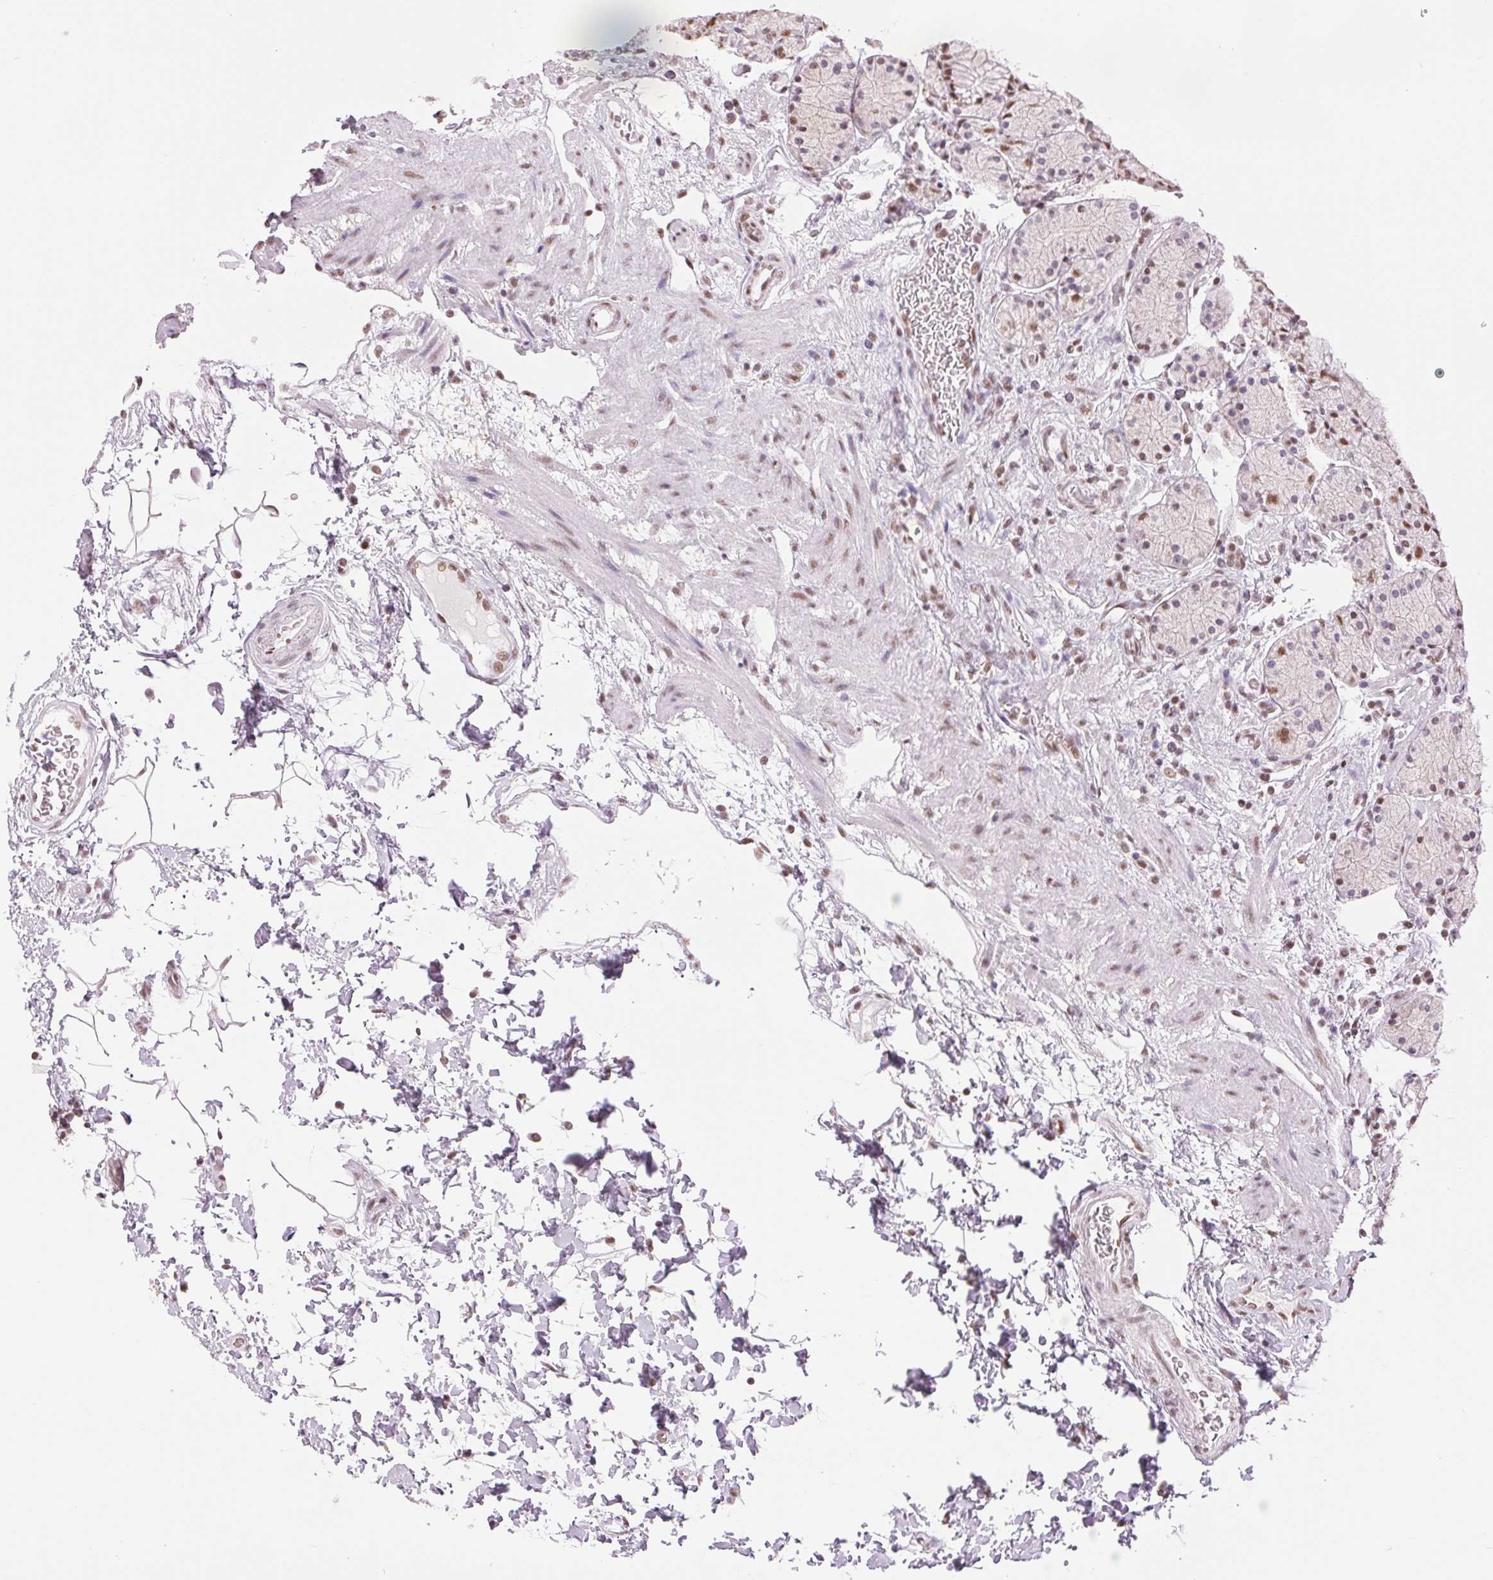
{"staining": {"intensity": "moderate", "quantity": ">75%", "location": "nuclear"}, "tissue": "stomach", "cell_type": "Glandular cells", "image_type": "normal", "snomed": [{"axis": "morphology", "description": "Normal tissue, NOS"}, {"axis": "topography", "description": "Stomach, upper"}, {"axis": "topography", "description": "Stomach"}], "caption": "Protein expression analysis of benign human stomach reveals moderate nuclear expression in approximately >75% of glandular cells.", "gene": "ZFR2", "patient": {"sex": "male", "age": 62}}